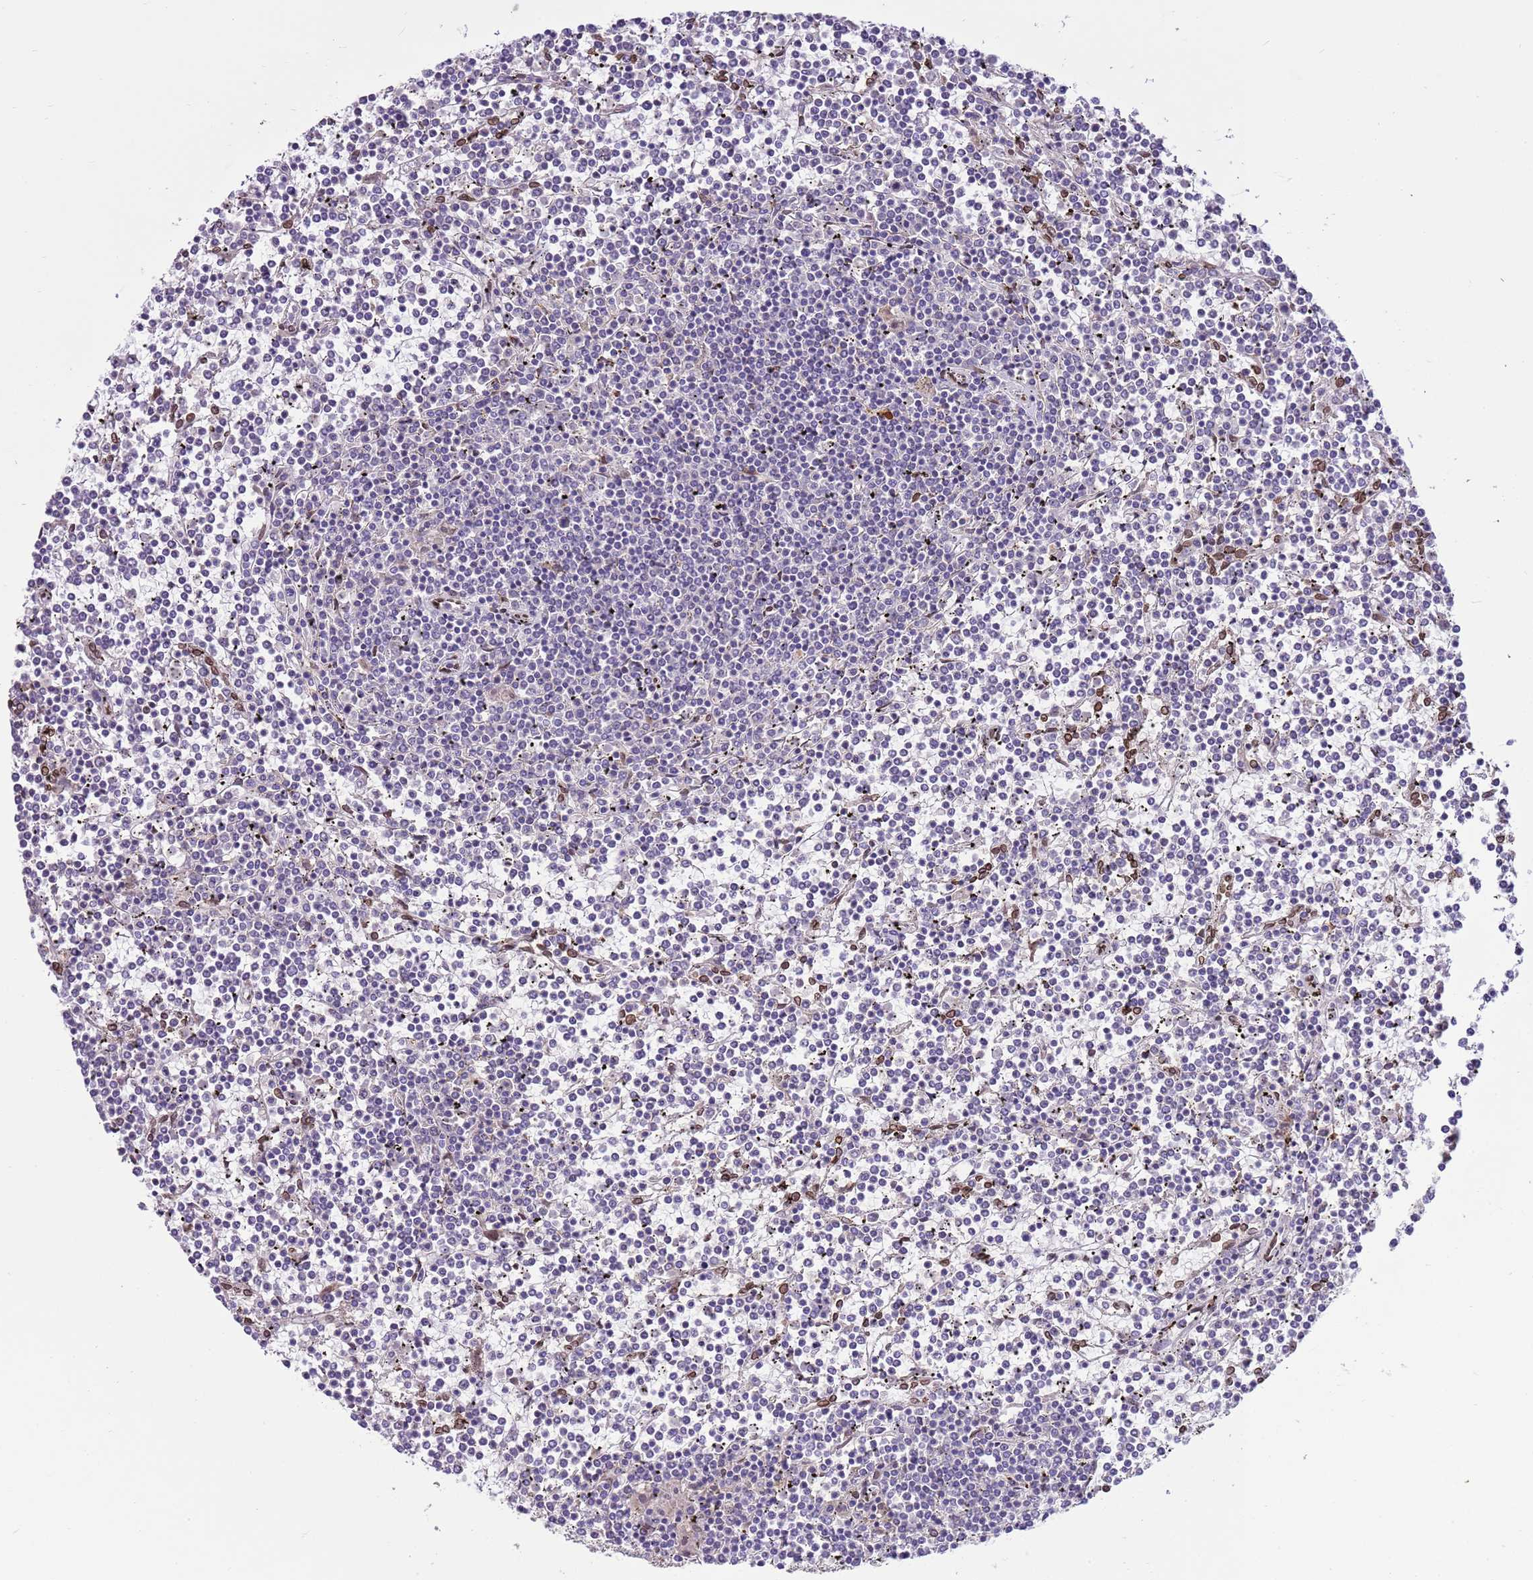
{"staining": {"intensity": "negative", "quantity": "none", "location": "none"}, "tissue": "lymphoma", "cell_type": "Tumor cells", "image_type": "cancer", "snomed": [{"axis": "morphology", "description": "Malignant lymphoma, non-Hodgkin's type, Low grade"}, {"axis": "topography", "description": "Spleen"}], "caption": "Micrograph shows no significant protein positivity in tumor cells of lymphoma.", "gene": "TMEM47", "patient": {"sex": "female", "age": 19}}